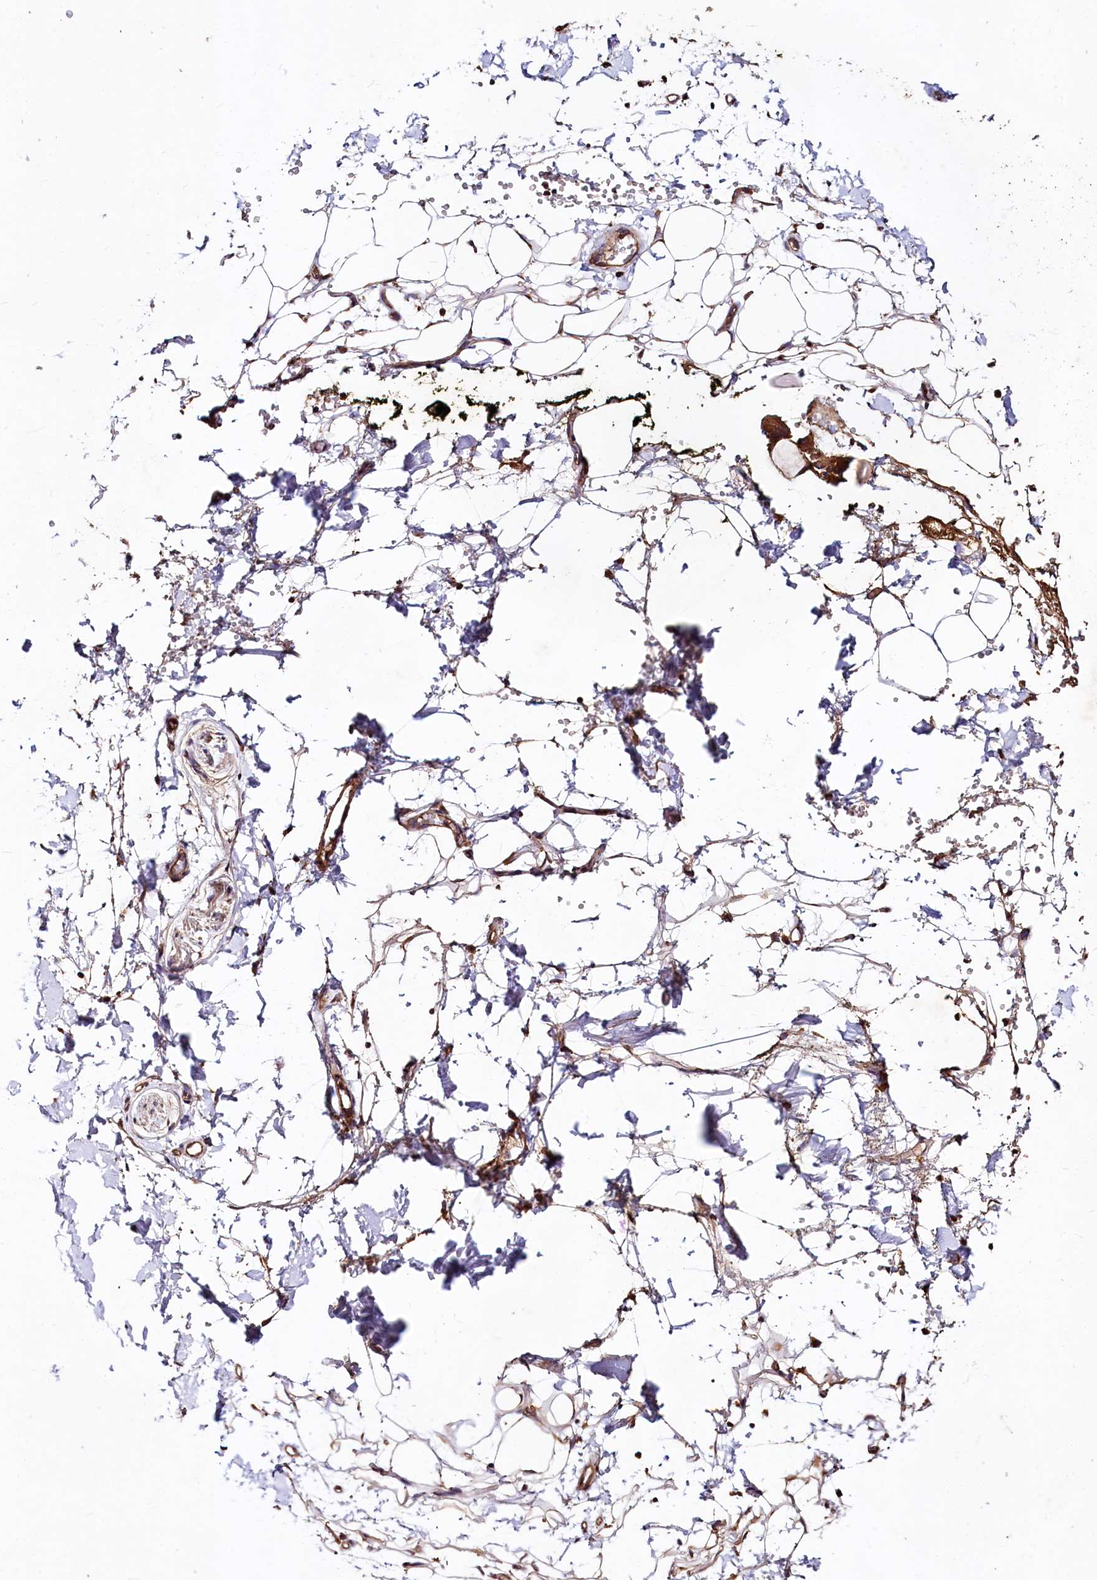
{"staining": {"intensity": "moderate", "quantity": ">75%", "location": "cytoplasmic/membranous"}, "tissue": "adipose tissue", "cell_type": "Adipocytes", "image_type": "normal", "snomed": [{"axis": "morphology", "description": "Normal tissue, NOS"}, {"axis": "morphology", "description": "Adenocarcinoma, NOS"}, {"axis": "topography", "description": "Pancreas"}, {"axis": "topography", "description": "Peripheral nerve tissue"}], "caption": "High-power microscopy captured an IHC image of benign adipose tissue, revealing moderate cytoplasmic/membranous expression in about >75% of adipocytes. (DAB (3,3'-diaminobenzidine) IHC, brown staining for protein, blue staining for nuclei).", "gene": "SPRYD3", "patient": {"sex": "male", "age": 59}}